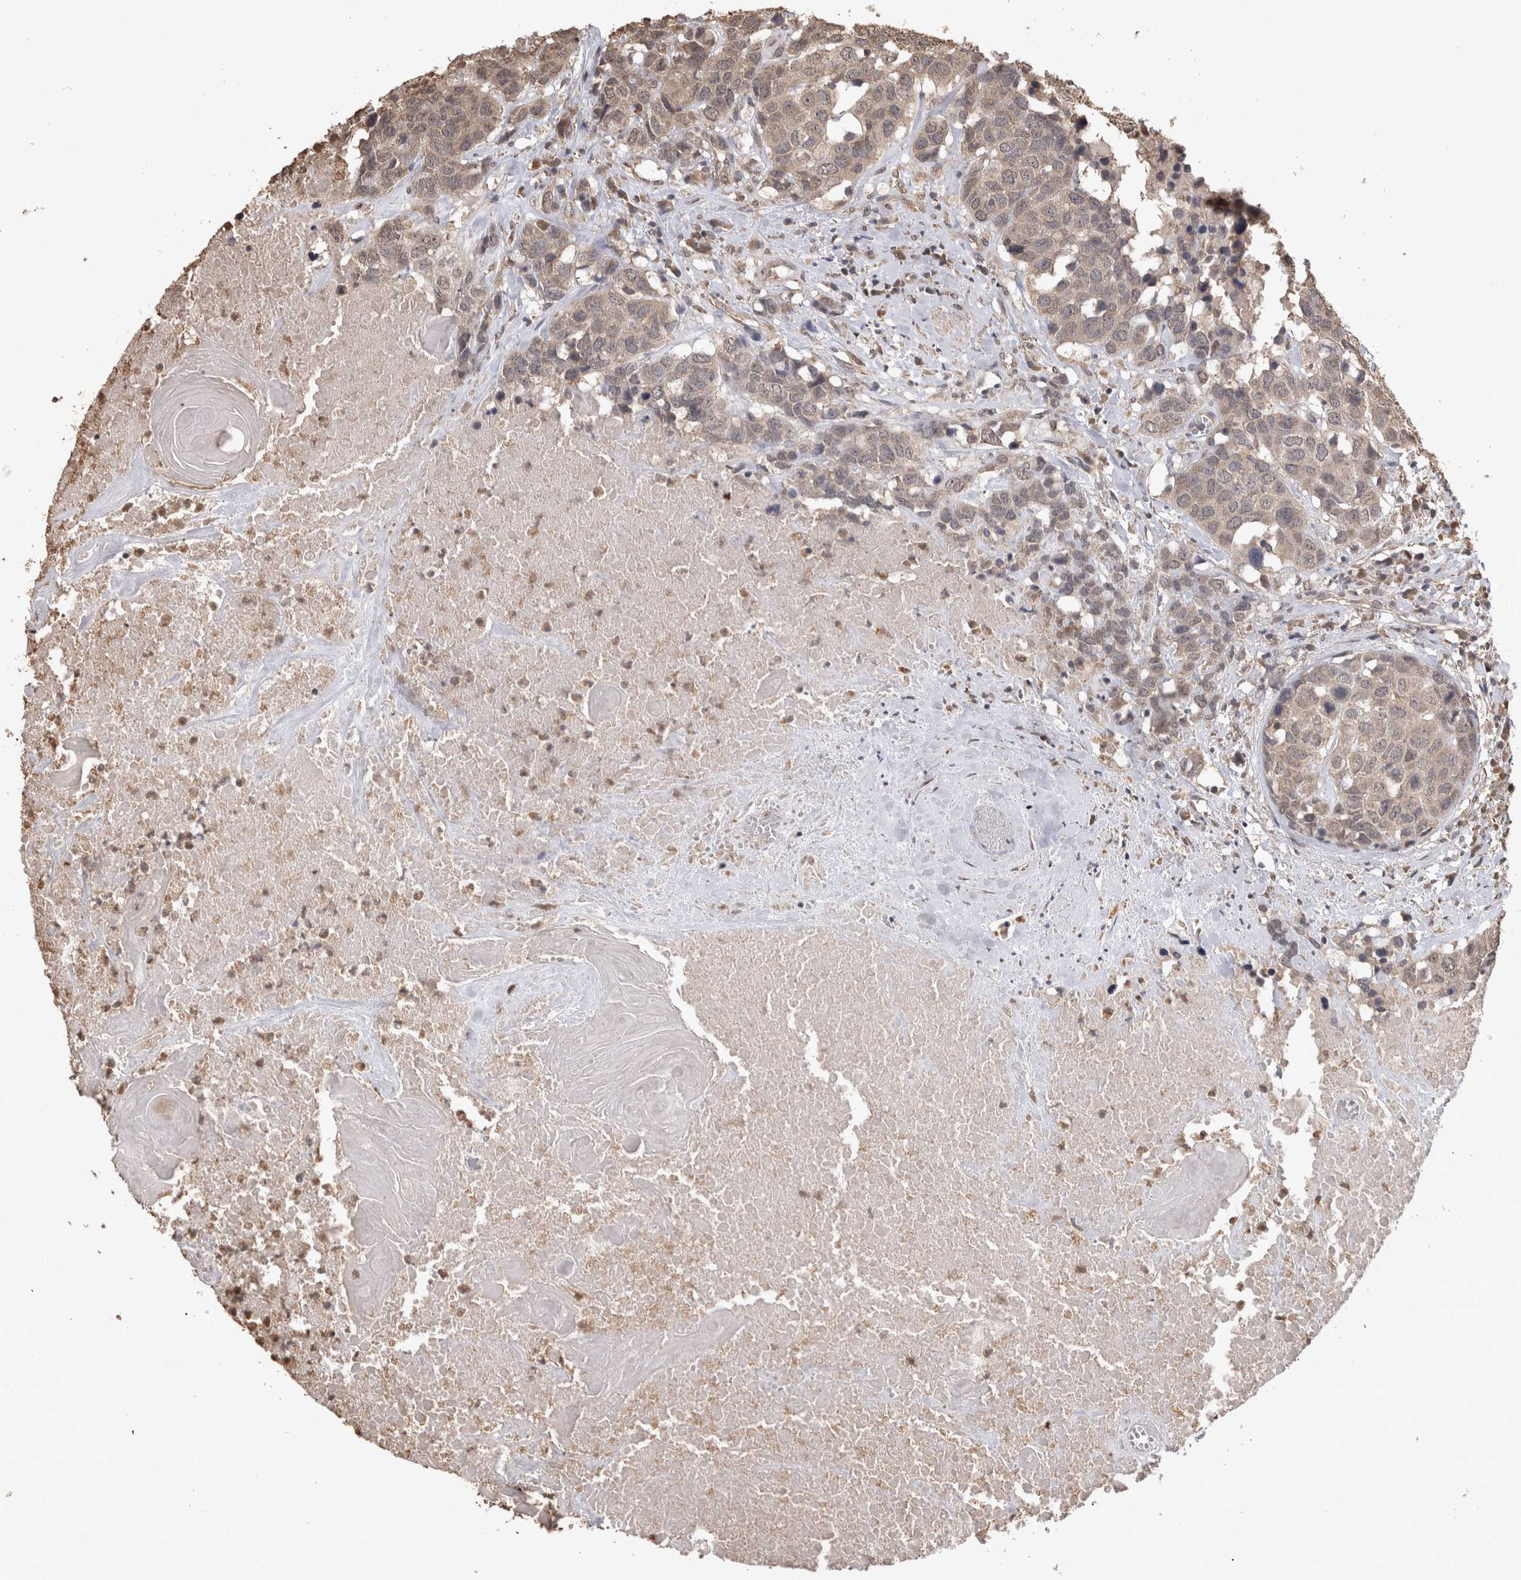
{"staining": {"intensity": "weak", "quantity": "<25%", "location": "cytoplasmic/membranous"}, "tissue": "head and neck cancer", "cell_type": "Tumor cells", "image_type": "cancer", "snomed": [{"axis": "morphology", "description": "Squamous cell carcinoma, NOS"}, {"axis": "topography", "description": "Head-Neck"}], "caption": "Immunohistochemical staining of human head and neck cancer (squamous cell carcinoma) reveals no significant expression in tumor cells.", "gene": "SOCS5", "patient": {"sex": "male", "age": 66}}